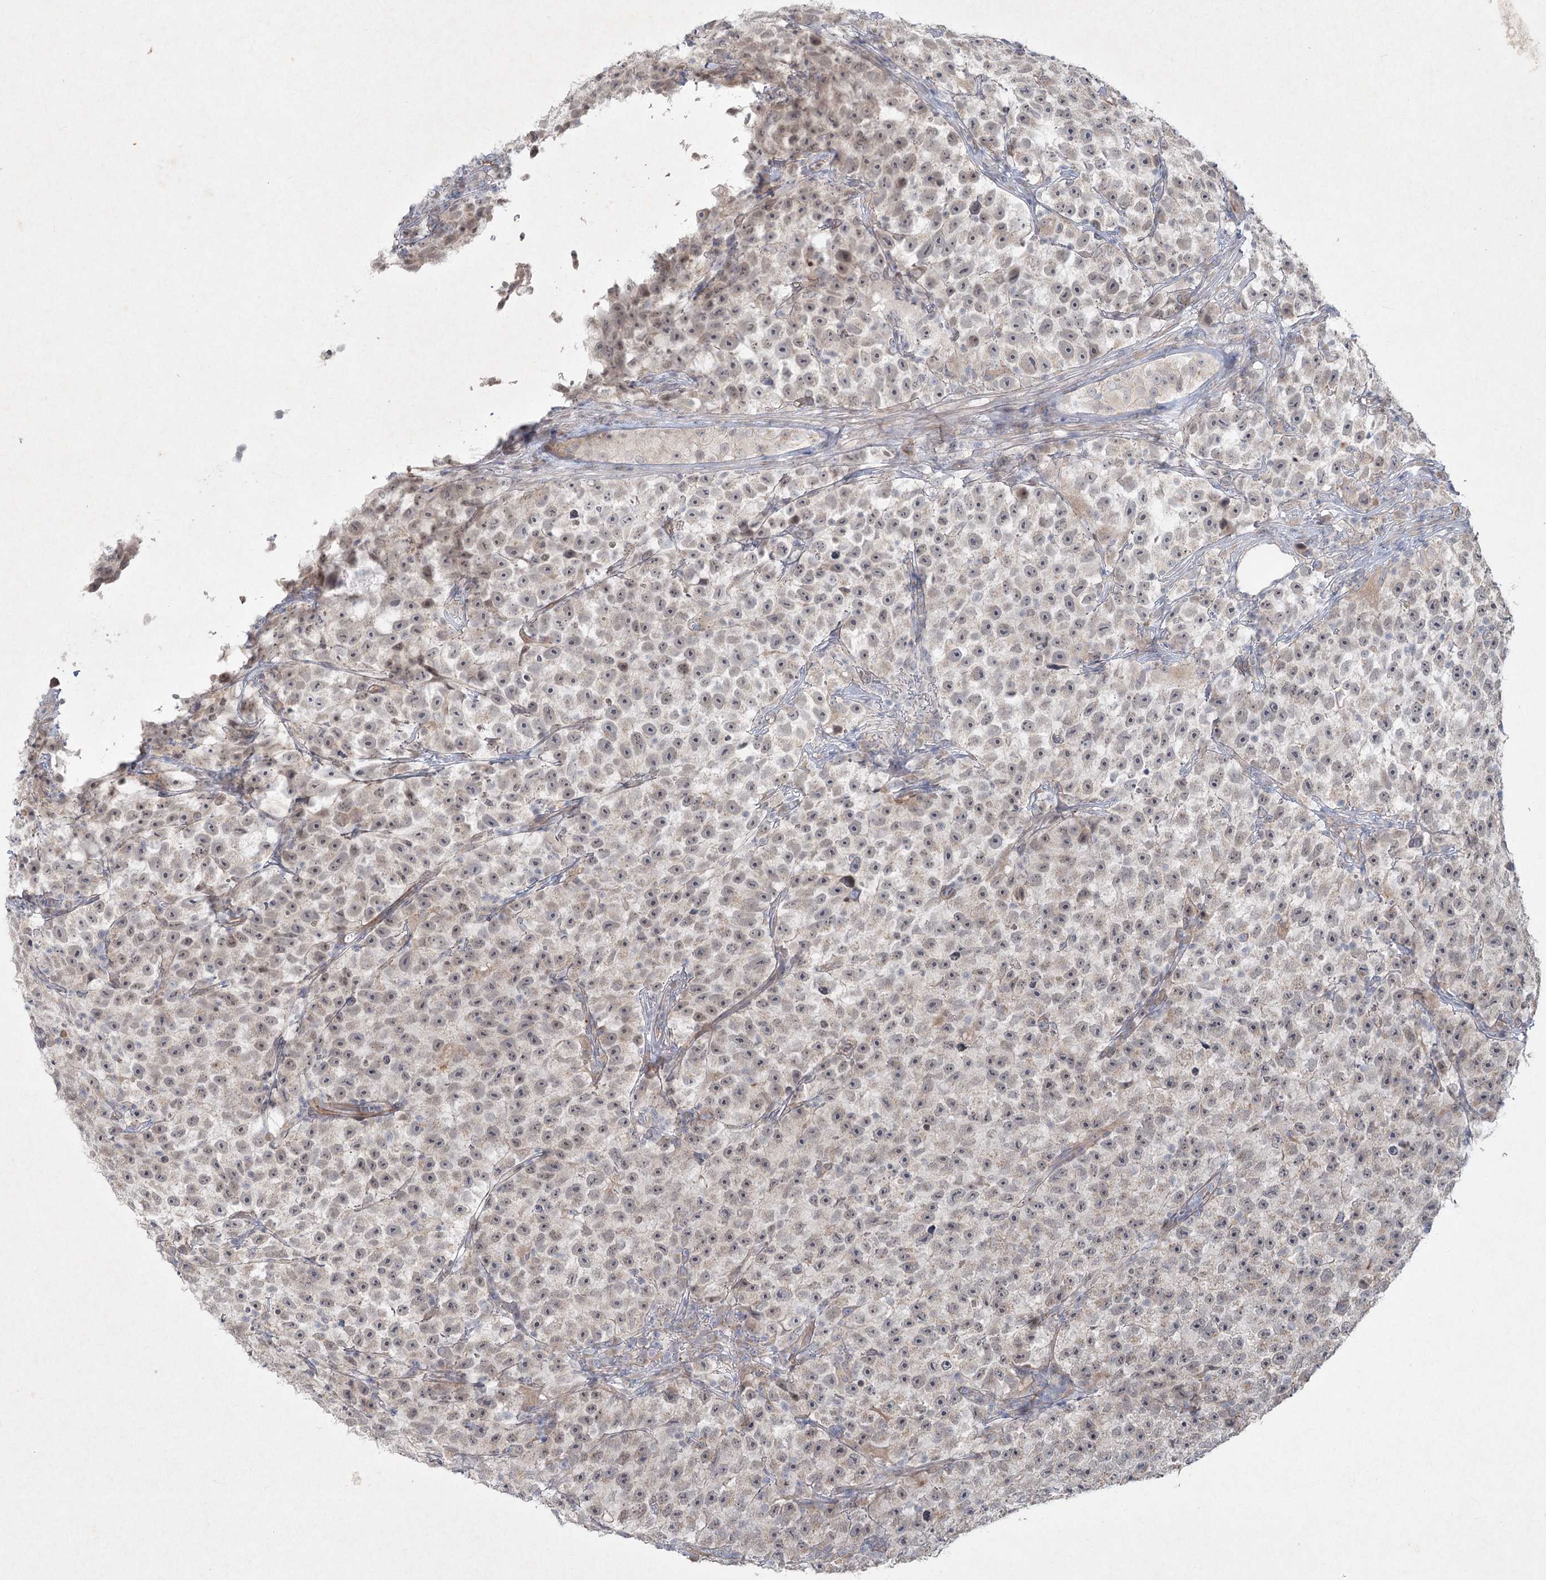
{"staining": {"intensity": "negative", "quantity": "none", "location": "none"}, "tissue": "testis cancer", "cell_type": "Tumor cells", "image_type": "cancer", "snomed": [{"axis": "morphology", "description": "Seminoma, NOS"}, {"axis": "topography", "description": "Testis"}], "caption": "Tumor cells show no significant protein expression in seminoma (testis).", "gene": "LRP2BP", "patient": {"sex": "male", "age": 22}}